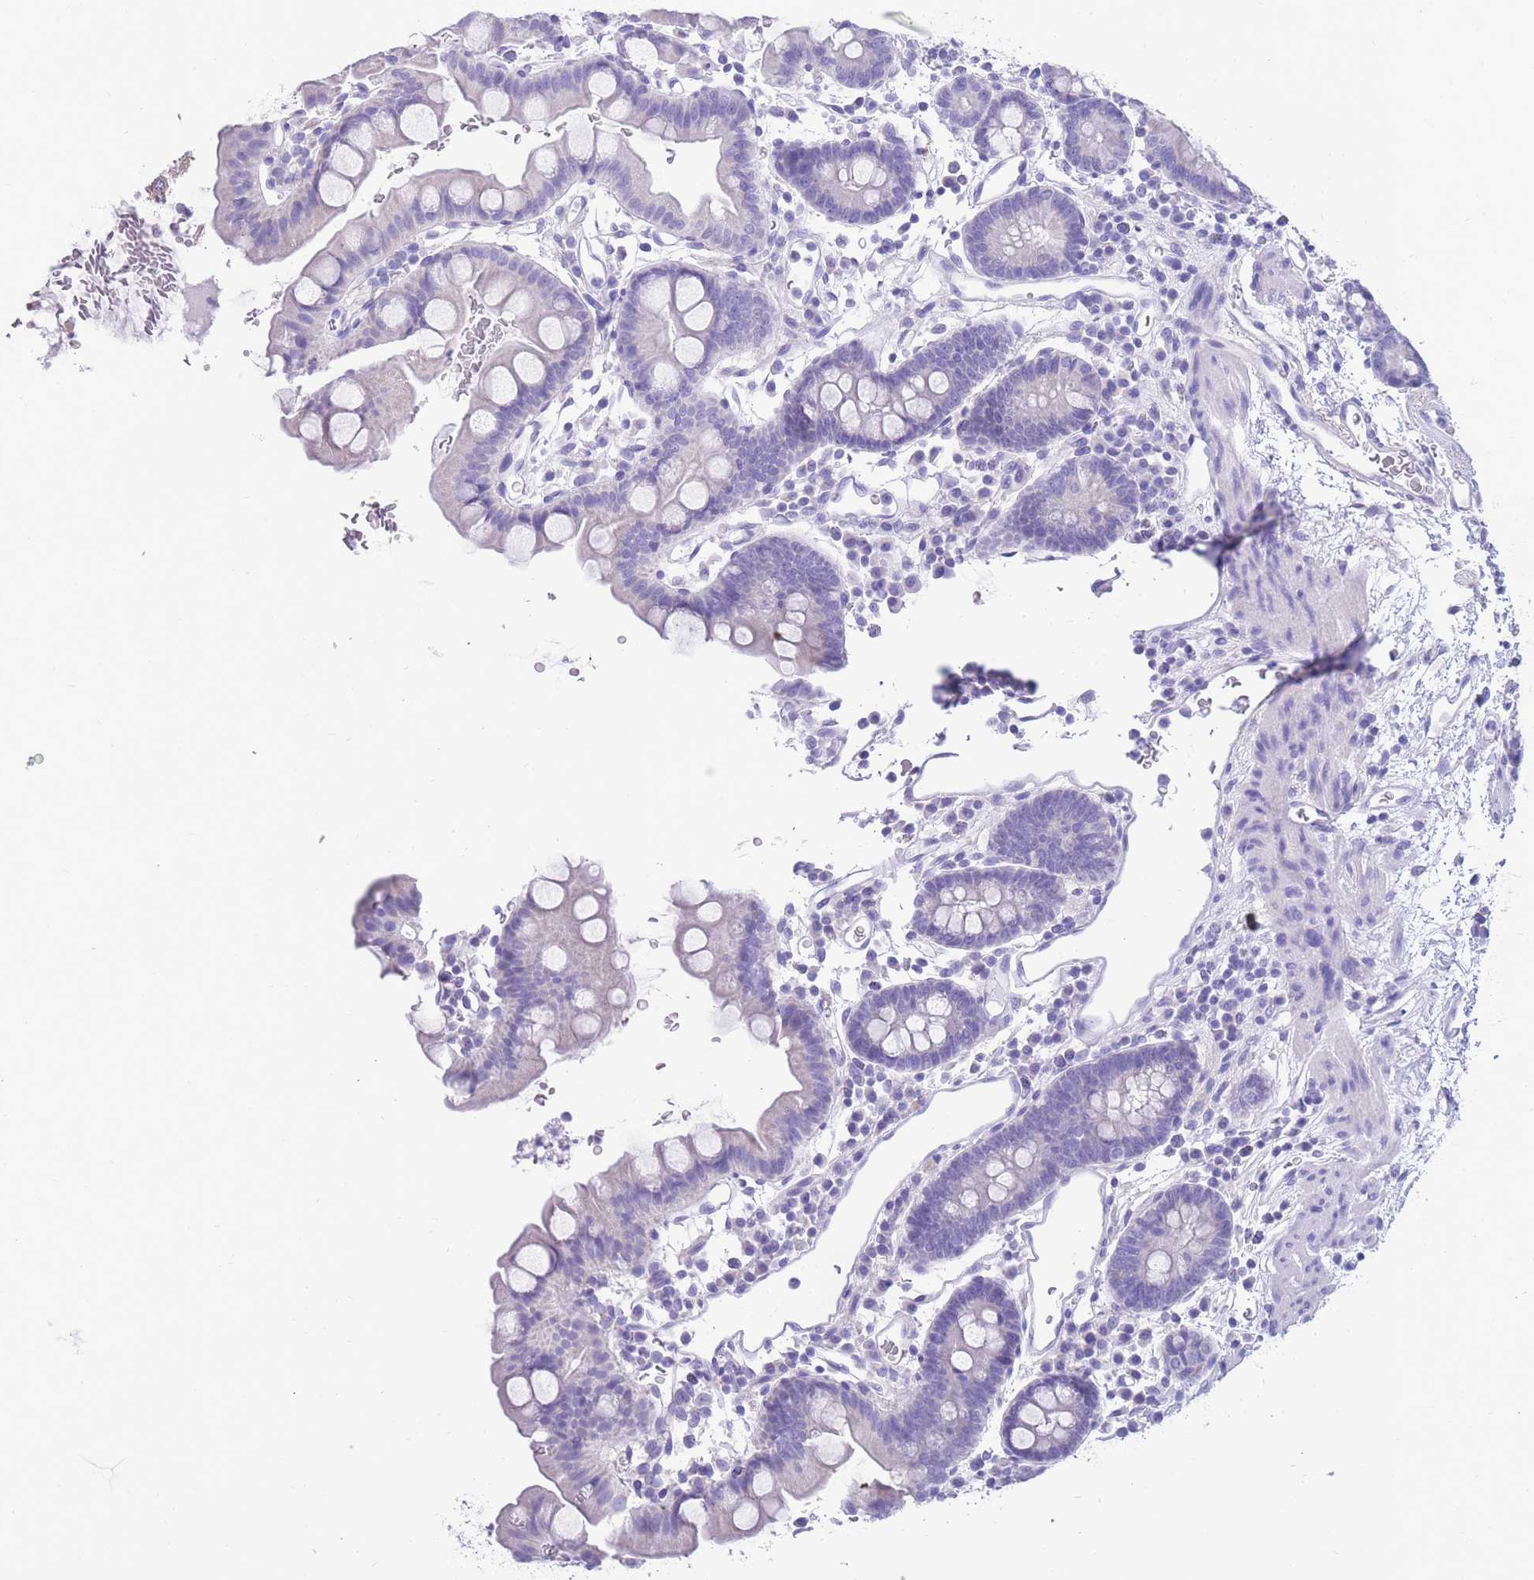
{"staining": {"intensity": "negative", "quantity": "none", "location": "none"}, "tissue": "small intestine", "cell_type": "Glandular cells", "image_type": "normal", "snomed": [{"axis": "morphology", "description": "Normal tissue, NOS"}, {"axis": "topography", "description": "Stomach, upper"}, {"axis": "topography", "description": "Stomach, lower"}, {"axis": "topography", "description": "Small intestine"}], "caption": "A micrograph of small intestine stained for a protein displays no brown staining in glandular cells.", "gene": "INTS2", "patient": {"sex": "male", "age": 68}}